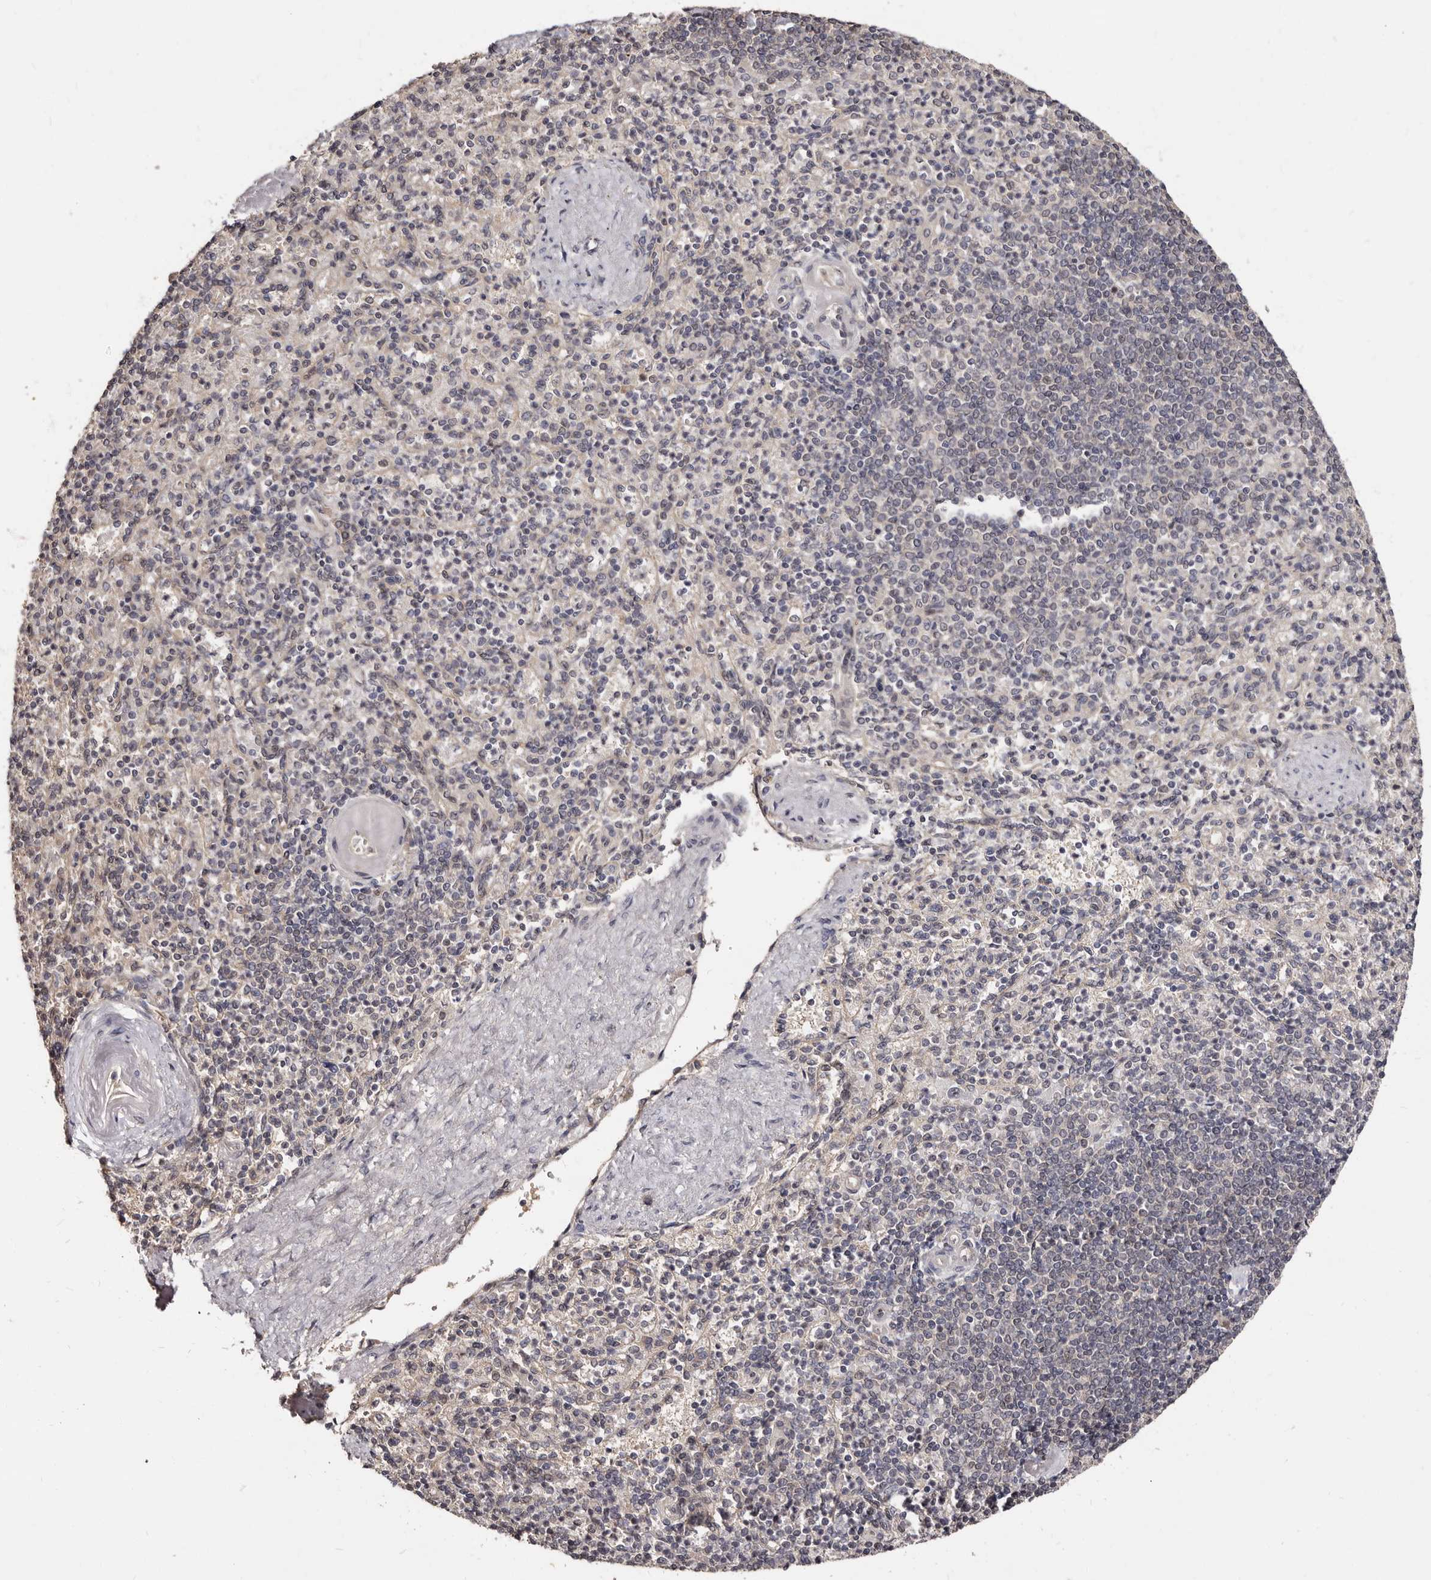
{"staining": {"intensity": "negative", "quantity": "none", "location": "none"}, "tissue": "spleen", "cell_type": "Cells in red pulp", "image_type": "normal", "snomed": [{"axis": "morphology", "description": "Normal tissue, NOS"}, {"axis": "topography", "description": "Spleen"}], "caption": "DAB (3,3'-diaminobenzidine) immunohistochemical staining of normal human spleen displays no significant positivity in cells in red pulp.", "gene": "TBC1D22B", "patient": {"sex": "female", "age": 74}}